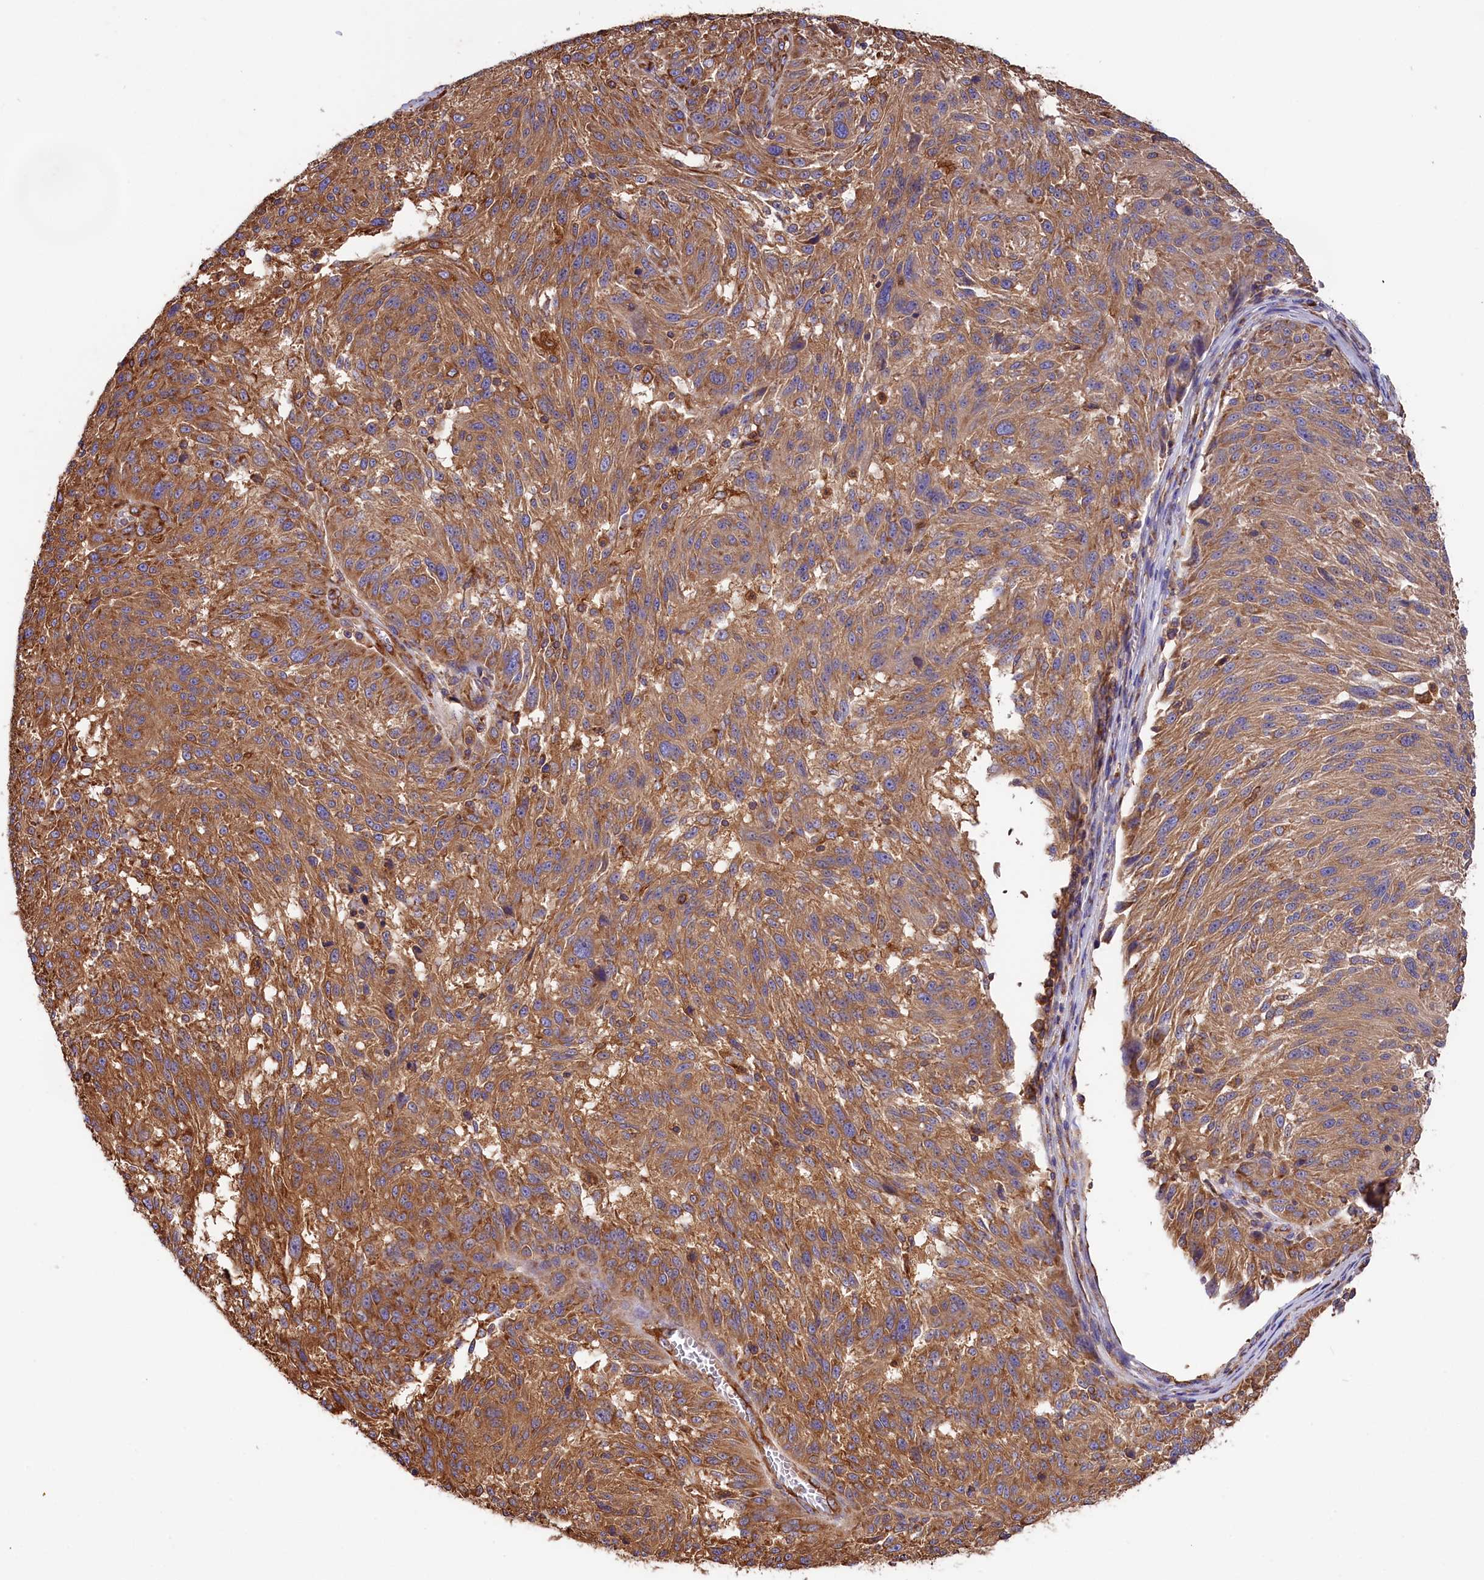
{"staining": {"intensity": "moderate", "quantity": ">75%", "location": "cytoplasmic/membranous"}, "tissue": "melanoma", "cell_type": "Tumor cells", "image_type": "cancer", "snomed": [{"axis": "morphology", "description": "Malignant melanoma, NOS"}, {"axis": "topography", "description": "Skin"}], "caption": "Melanoma was stained to show a protein in brown. There is medium levels of moderate cytoplasmic/membranous staining in approximately >75% of tumor cells.", "gene": "GYS1", "patient": {"sex": "male", "age": 53}}